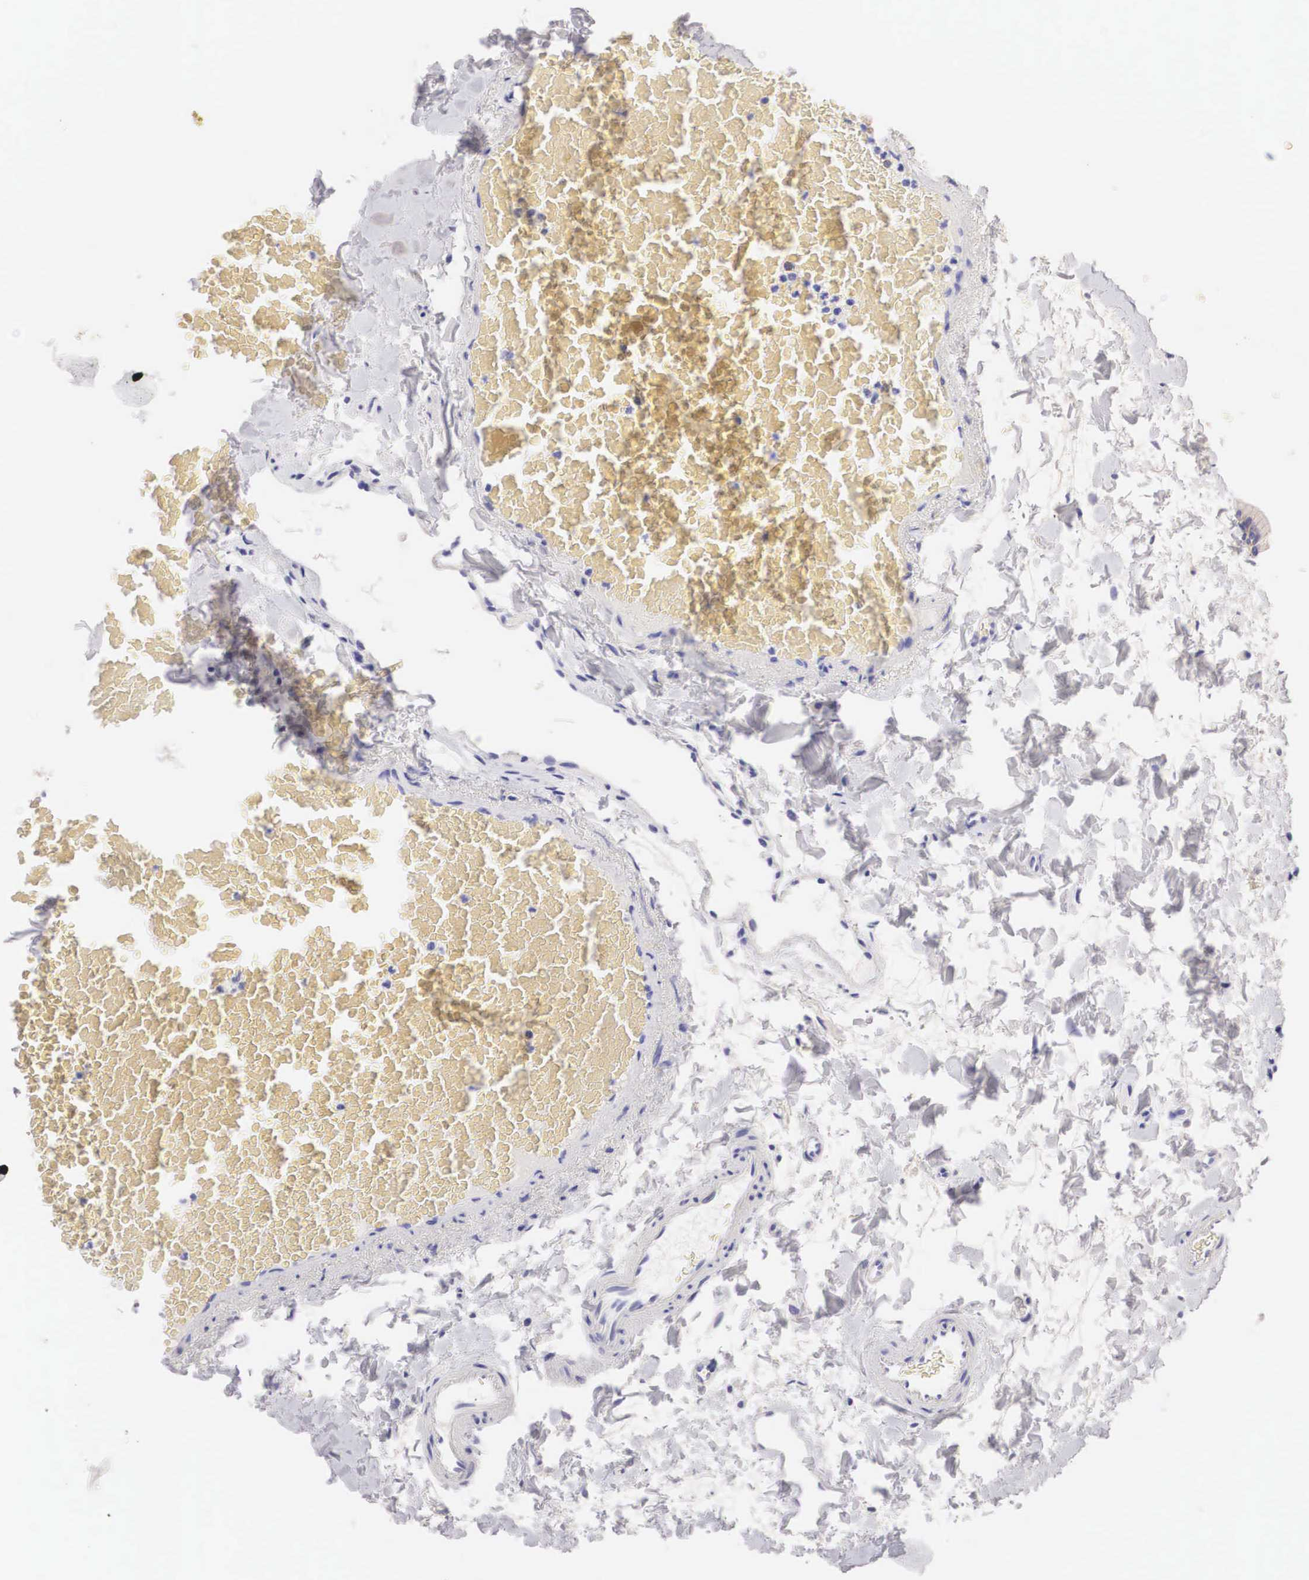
{"staining": {"intensity": "weak", "quantity": "25%-75%", "location": "cytoplasmic/membranous"}, "tissue": "duodenum", "cell_type": "Glandular cells", "image_type": "normal", "snomed": [{"axis": "morphology", "description": "Normal tissue, NOS"}, {"axis": "topography", "description": "Duodenum"}], "caption": "Weak cytoplasmic/membranous staining is identified in approximately 25%-75% of glandular cells in normal duodenum.", "gene": "ERBB2", "patient": {"sex": "male", "age": 70}}